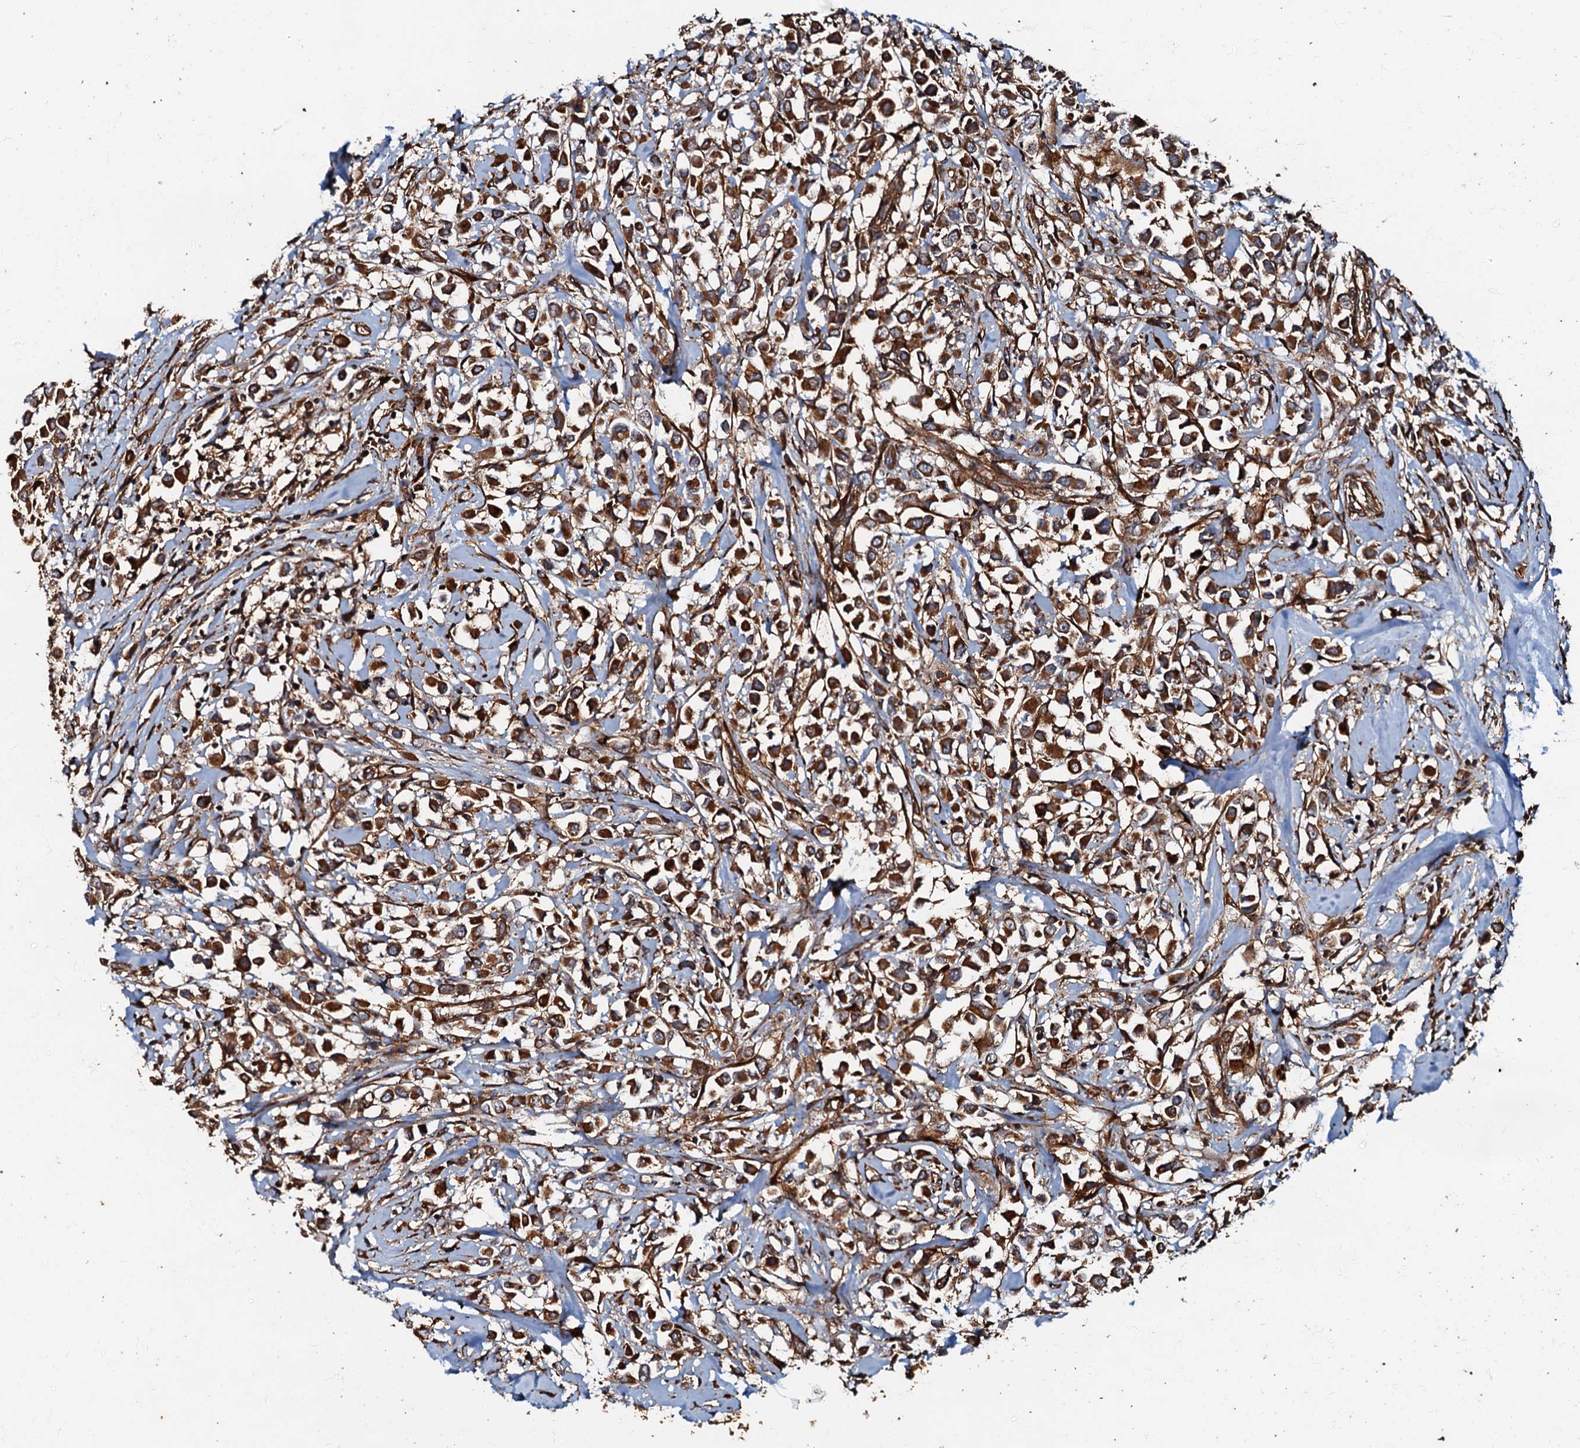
{"staining": {"intensity": "strong", "quantity": ">75%", "location": "cytoplasmic/membranous"}, "tissue": "breast cancer", "cell_type": "Tumor cells", "image_type": "cancer", "snomed": [{"axis": "morphology", "description": "Duct carcinoma"}, {"axis": "topography", "description": "Breast"}], "caption": "Protein analysis of breast cancer (intraductal carcinoma) tissue reveals strong cytoplasmic/membranous positivity in about >75% of tumor cells.", "gene": "BLOC1S6", "patient": {"sex": "female", "age": 87}}